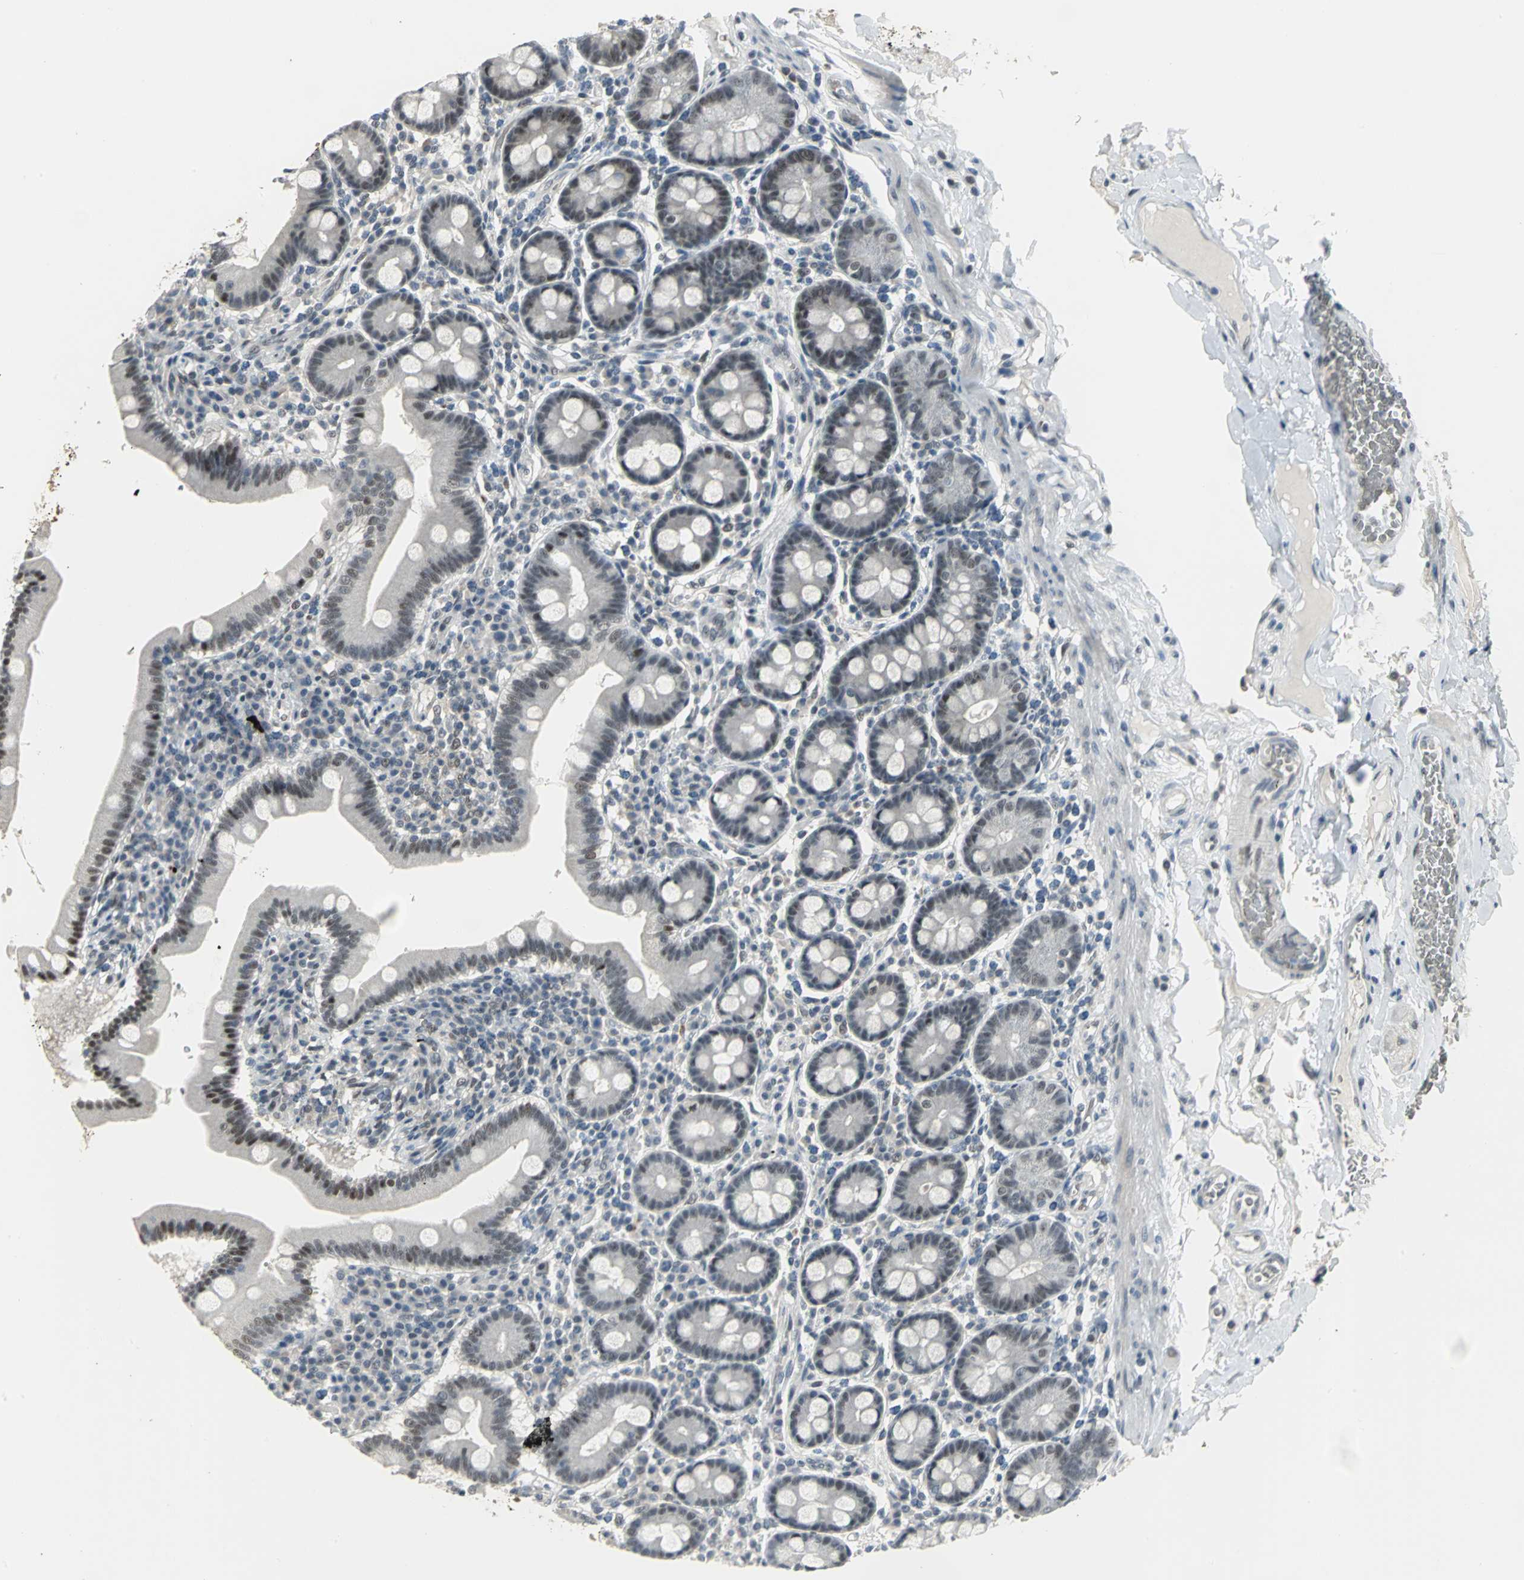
{"staining": {"intensity": "moderate", "quantity": ">75%", "location": "nuclear"}, "tissue": "duodenum", "cell_type": "Glandular cells", "image_type": "normal", "snomed": [{"axis": "morphology", "description": "Normal tissue, NOS"}, {"axis": "topography", "description": "Duodenum"}], "caption": "The histopathology image shows staining of unremarkable duodenum, revealing moderate nuclear protein staining (brown color) within glandular cells.", "gene": "GLI3", "patient": {"sex": "male", "age": 50}}